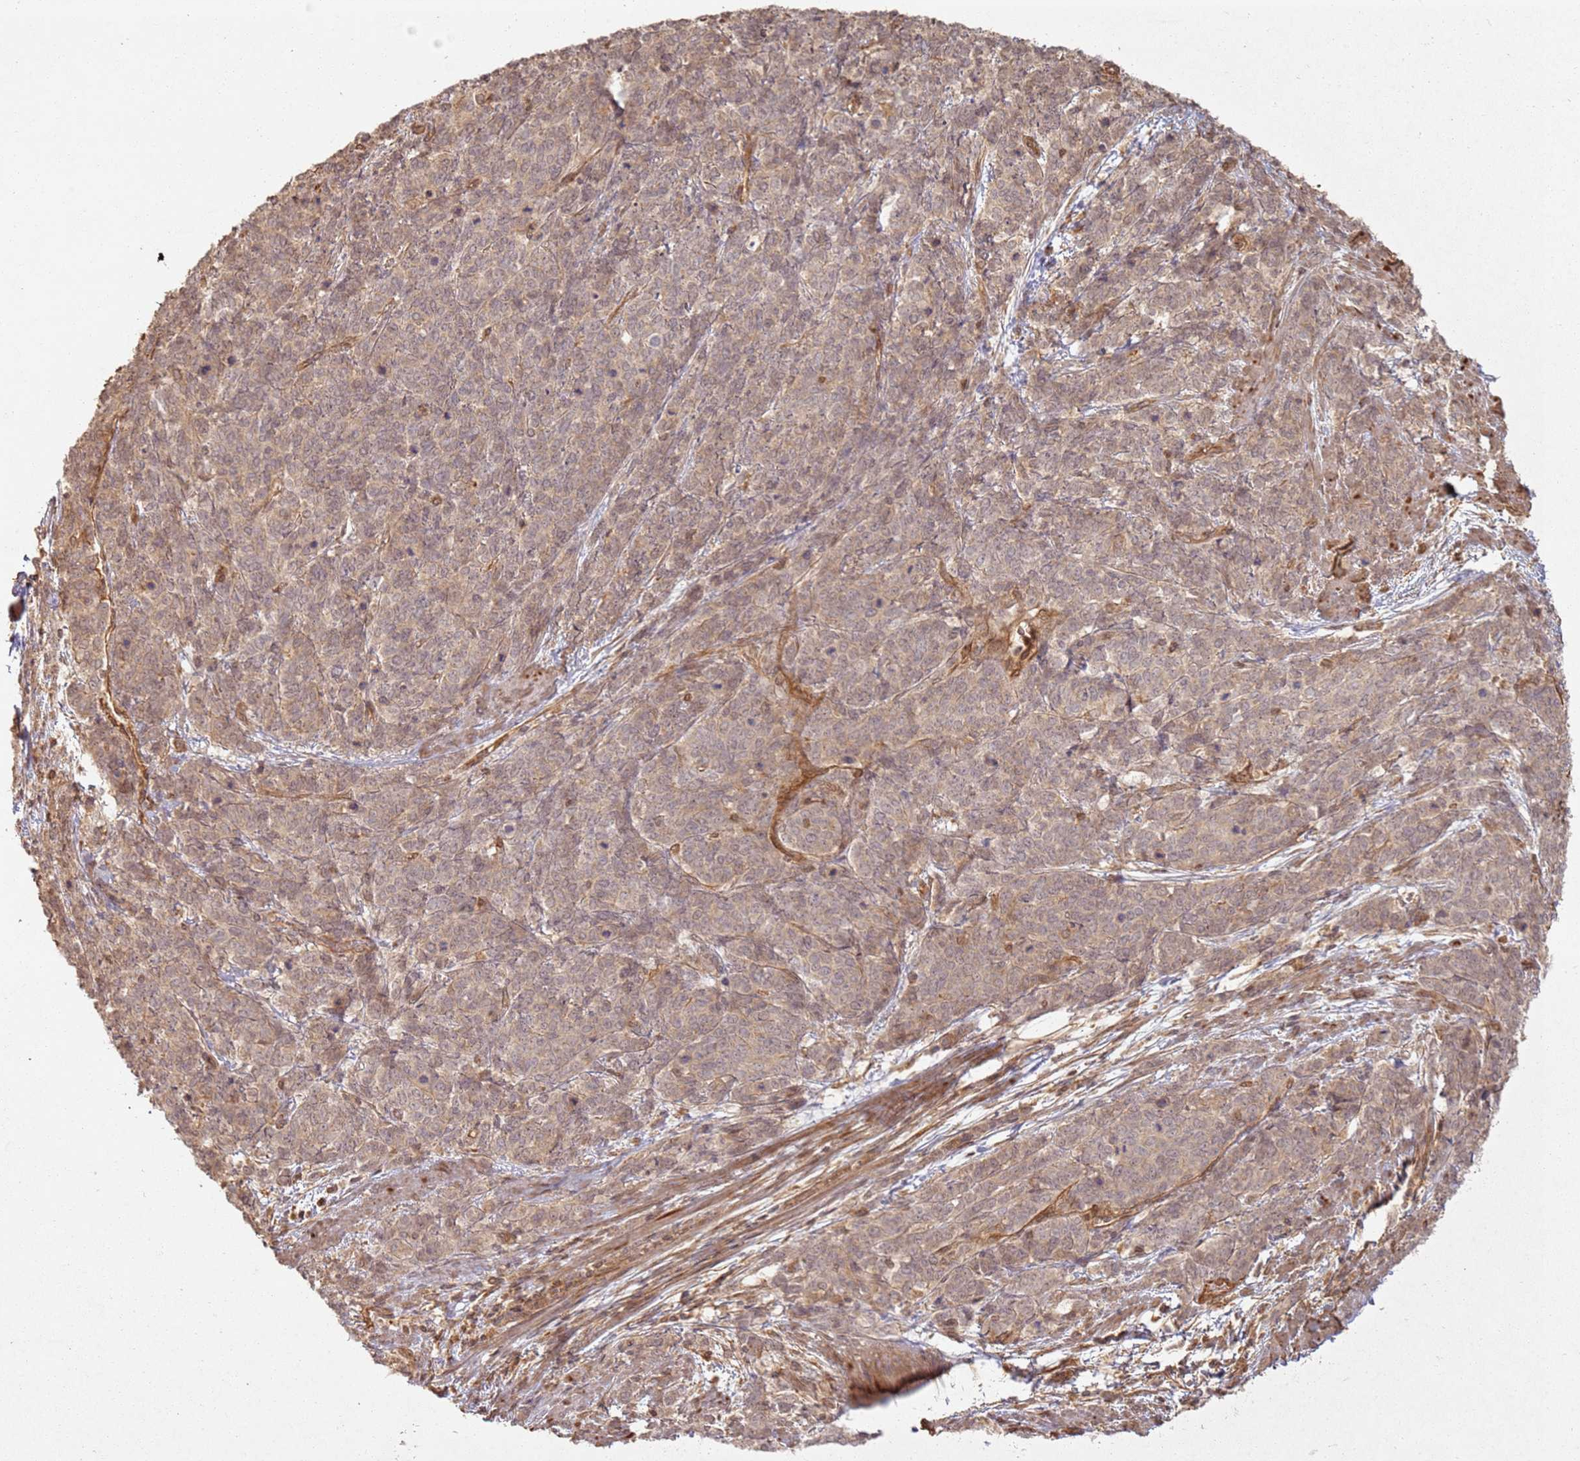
{"staining": {"intensity": "weak", "quantity": "<25%", "location": "cytoplasmic/membranous"}, "tissue": "cervical cancer", "cell_type": "Tumor cells", "image_type": "cancer", "snomed": [{"axis": "morphology", "description": "Squamous cell carcinoma, NOS"}, {"axis": "topography", "description": "Cervix"}], "caption": "Immunohistochemistry (IHC) photomicrograph of squamous cell carcinoma (cervical) stained for a protein (brown), which demonstrates no expression in tumor cells.", "gene": "ZNF776", "patient": {"sex": "female", "age": 60}}